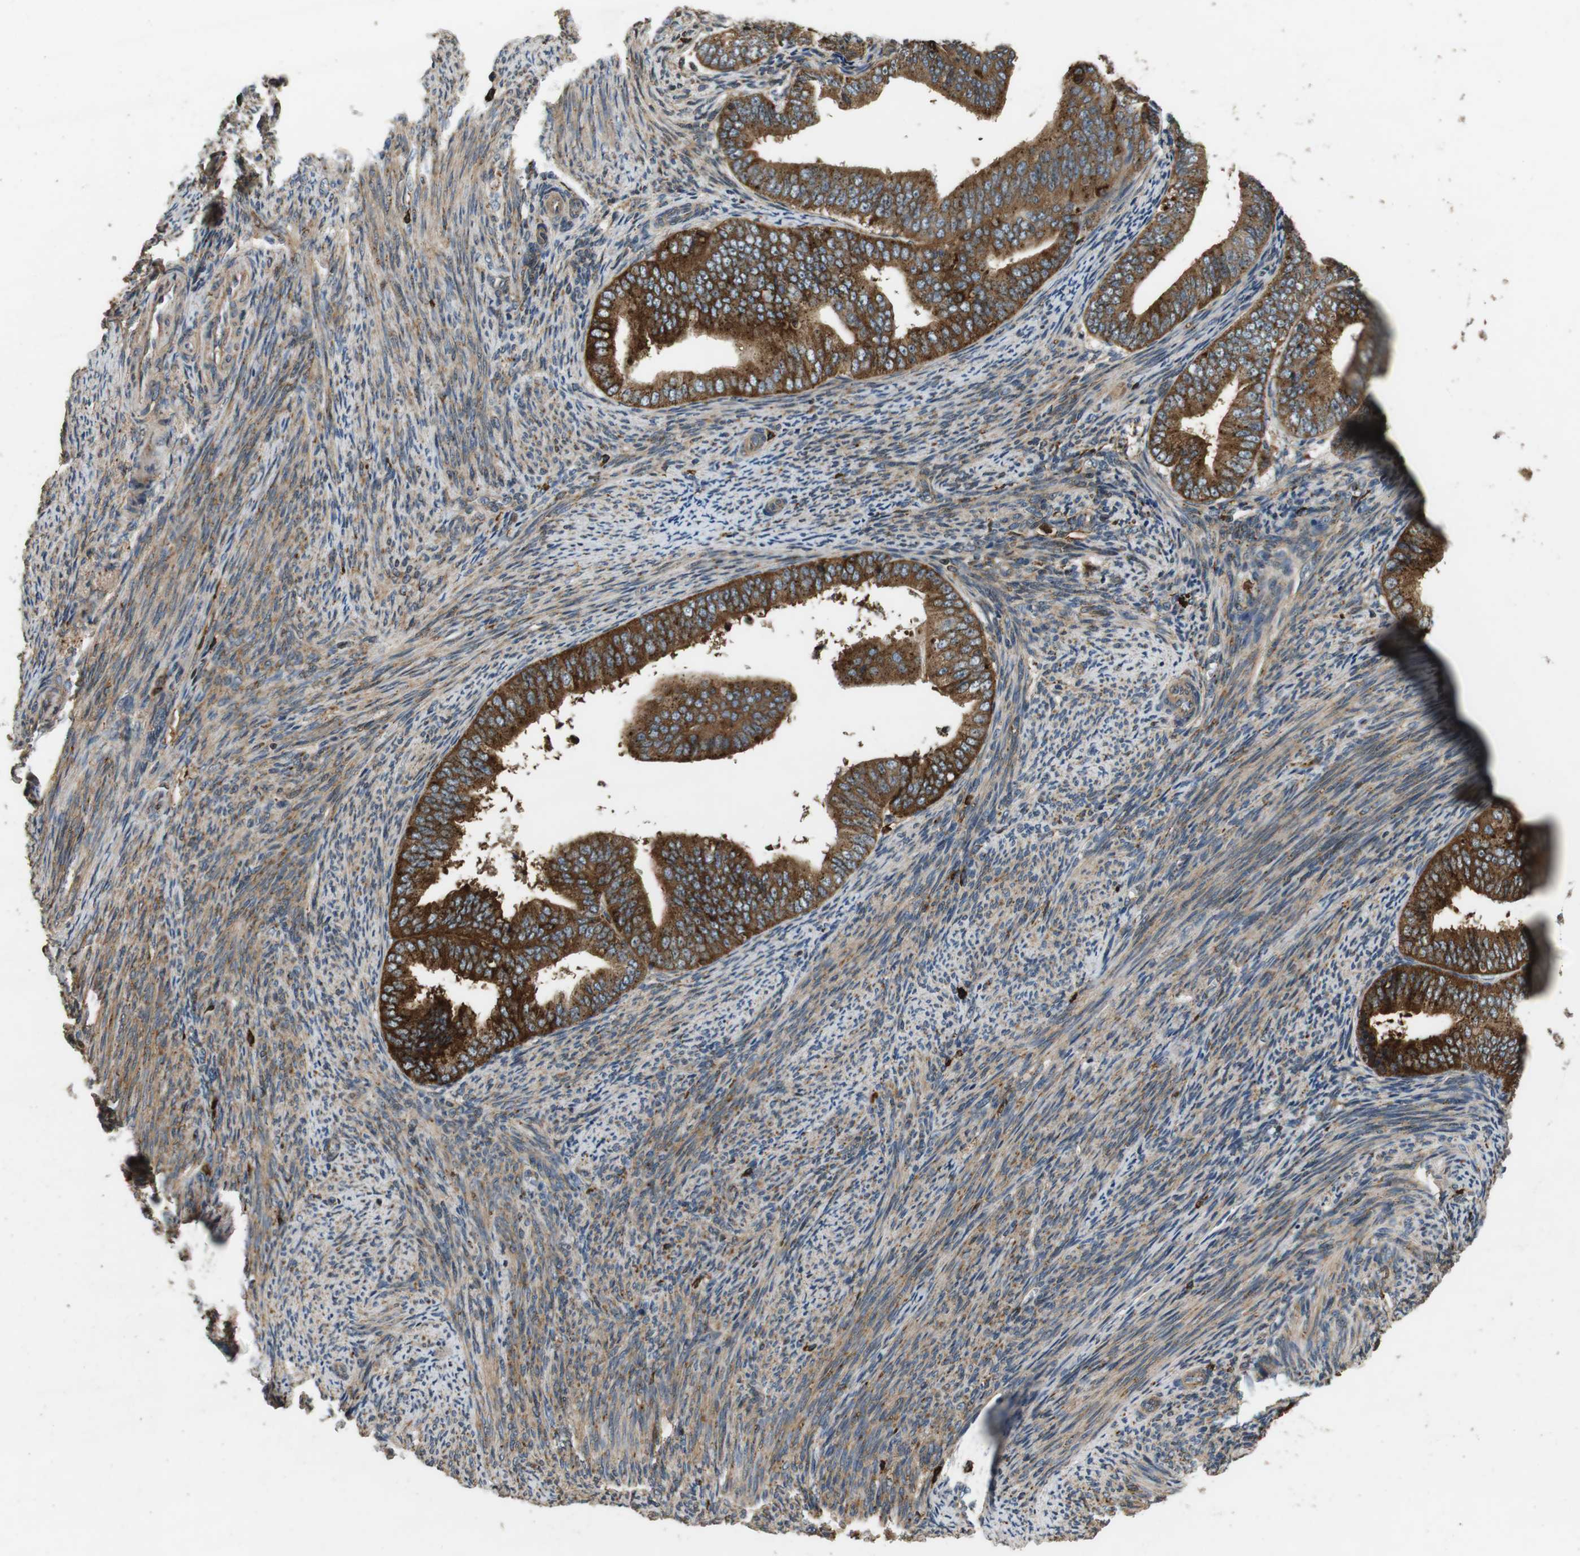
{"staining": {"intensity": "strong", "quantity": ">75%", "location": "cytoplasmic/membranous"}, "tissue": "endometrial cancer", "cell_type": "Tumor cells", "image_type": "cancer", "snomed": [{"axis": "morphology", "description": "Adenocarcinoma, NOS"}, {"axis": "topography", "description": "Endometrium"}], "caption": "Endometrial cancer was stained to show a protein in brown. There is high levels of strong cytoplasmic/membranous expression in about >75% of tumor cells.", "gene": "TXNRD1", "patient": {"sex": "female", "age": 63}}